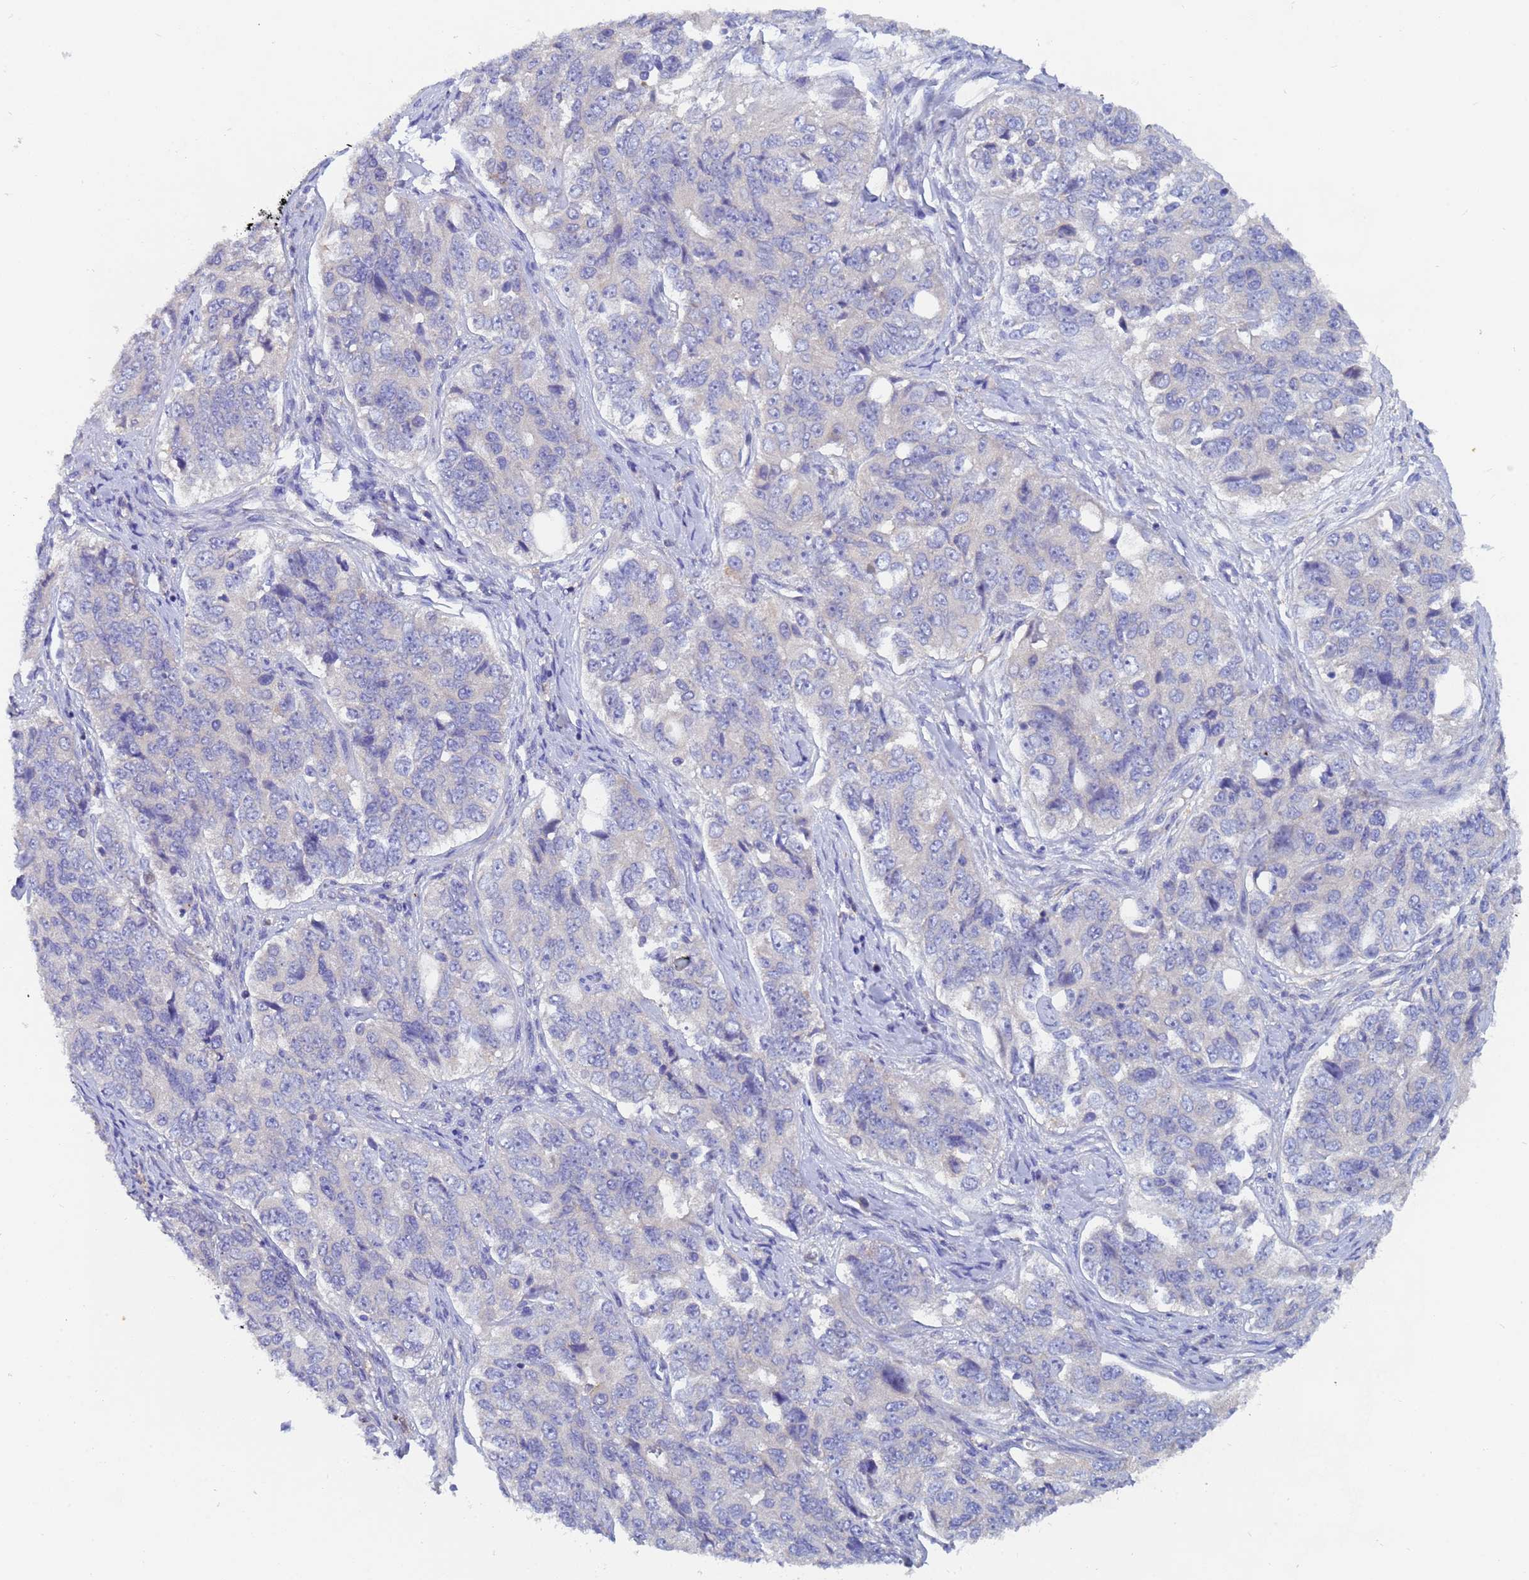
{"staining": {"intensity": "negative", "quantity": "none", "location": "none"}, "tissue": "ovarian cancer", "cell_type": "Tumor cells", "image_type": "cancer", "snomed": [{"axis": "morphology", "description": "Carcinoma, endometroid"}, {"axis": "topography", "description": "Ovary"}], "caption": "Tumor cells show no significant protein expression in ovarian endometroid carcinoma. (Brightfield microscopy of DAB (3,3'-diaminobenzidine) IHC at high magnification).", "gene": "UBE2O", "patient": {"sex": "female", "age": 51}}